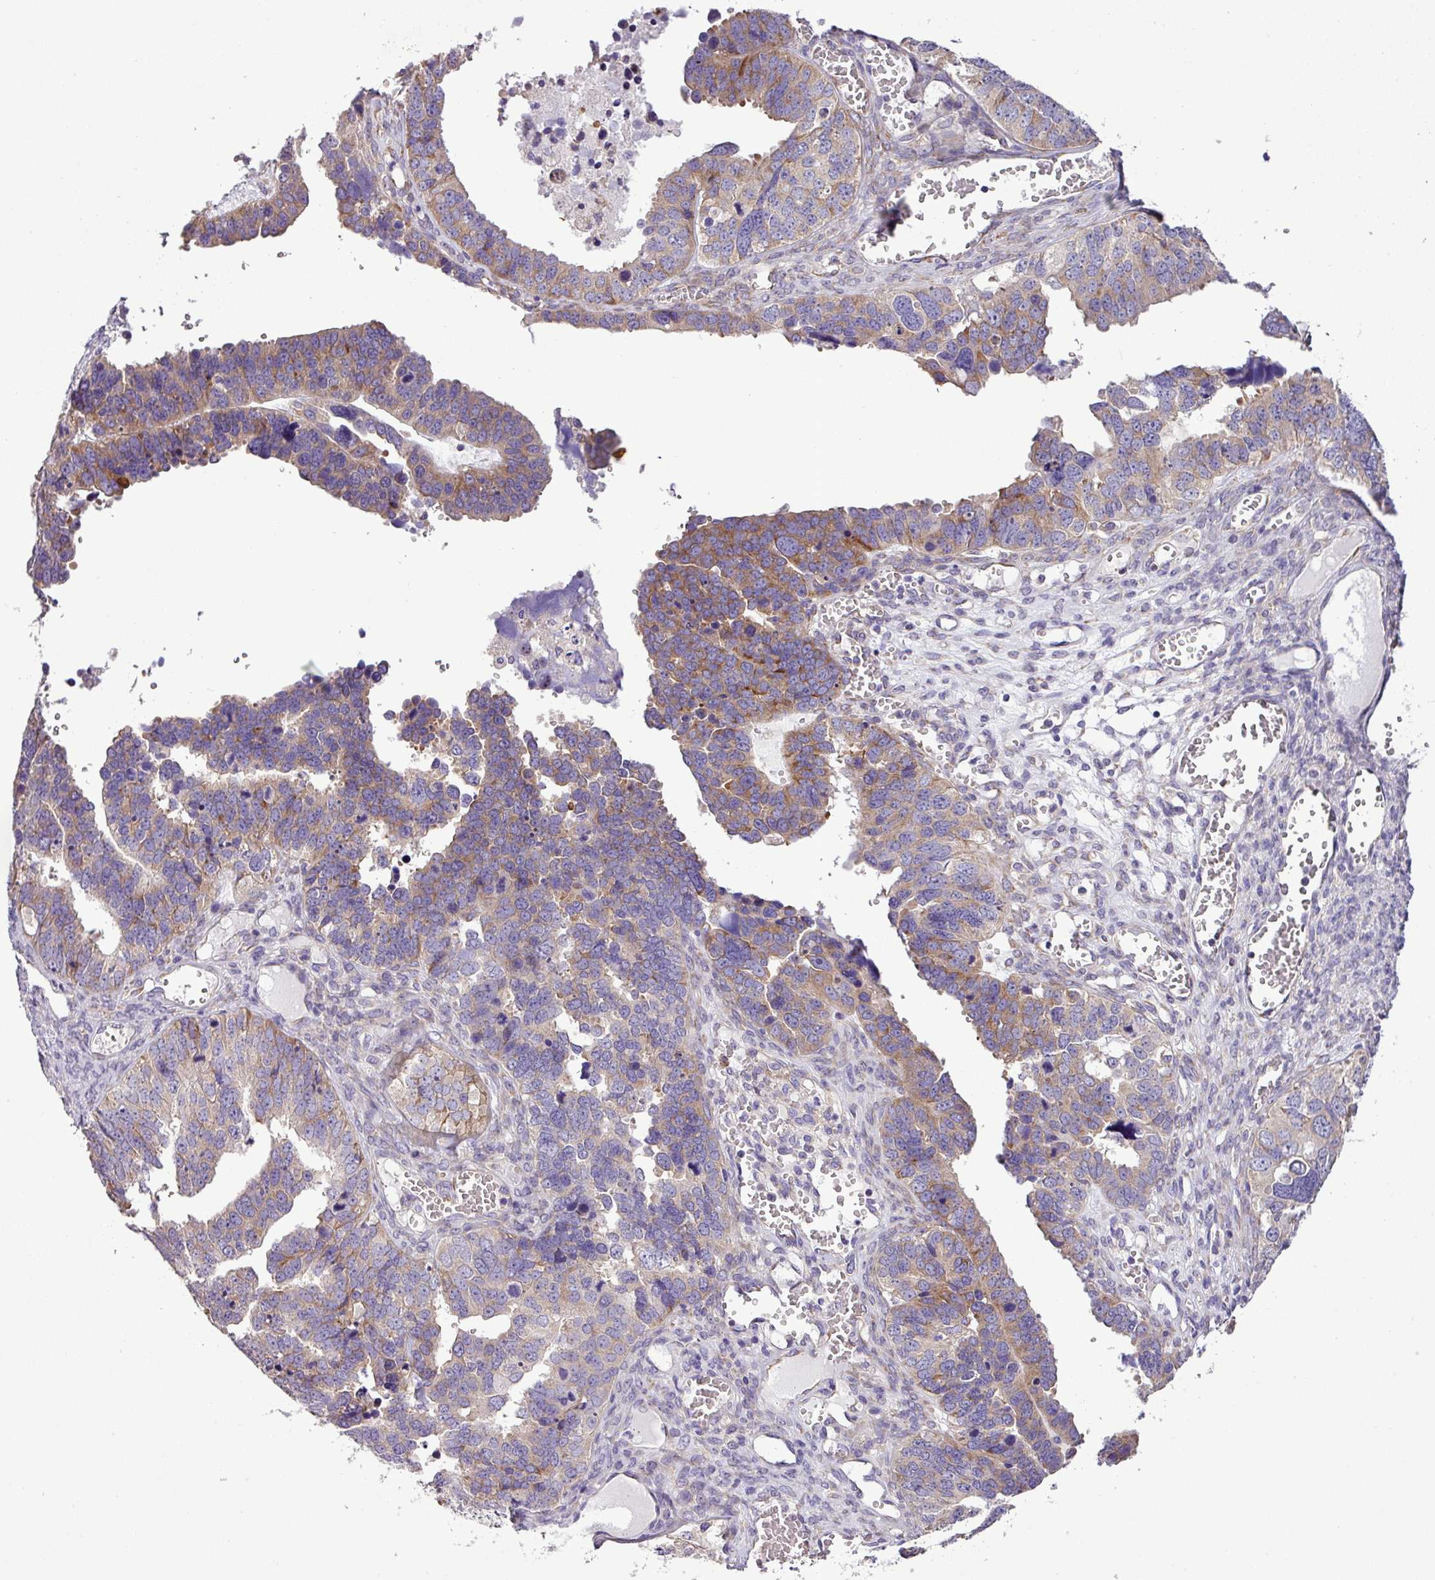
{"staining": {"intensity": "moderate", "quantity": "<25%", "location": "cytoplasmic/membranous"}, "tissue": "ovarian cancer", "cell_type": "Tumor cells", "image_type": "cancer", "snomed": [{"axis": "morphology", "description": "Cystadenocarcinoma, serous, NOS"}, {"axis": "topography", "description": "Ovary"}], "caption": "Immunohistochemistry (IHC) of ovarian cancer demonstrates low levels of moderate cytoplasmic/membranous expression in about <25% of tumor cells.", "gene": "RPL13", "patient": {"sex": "female", "age": 76}}